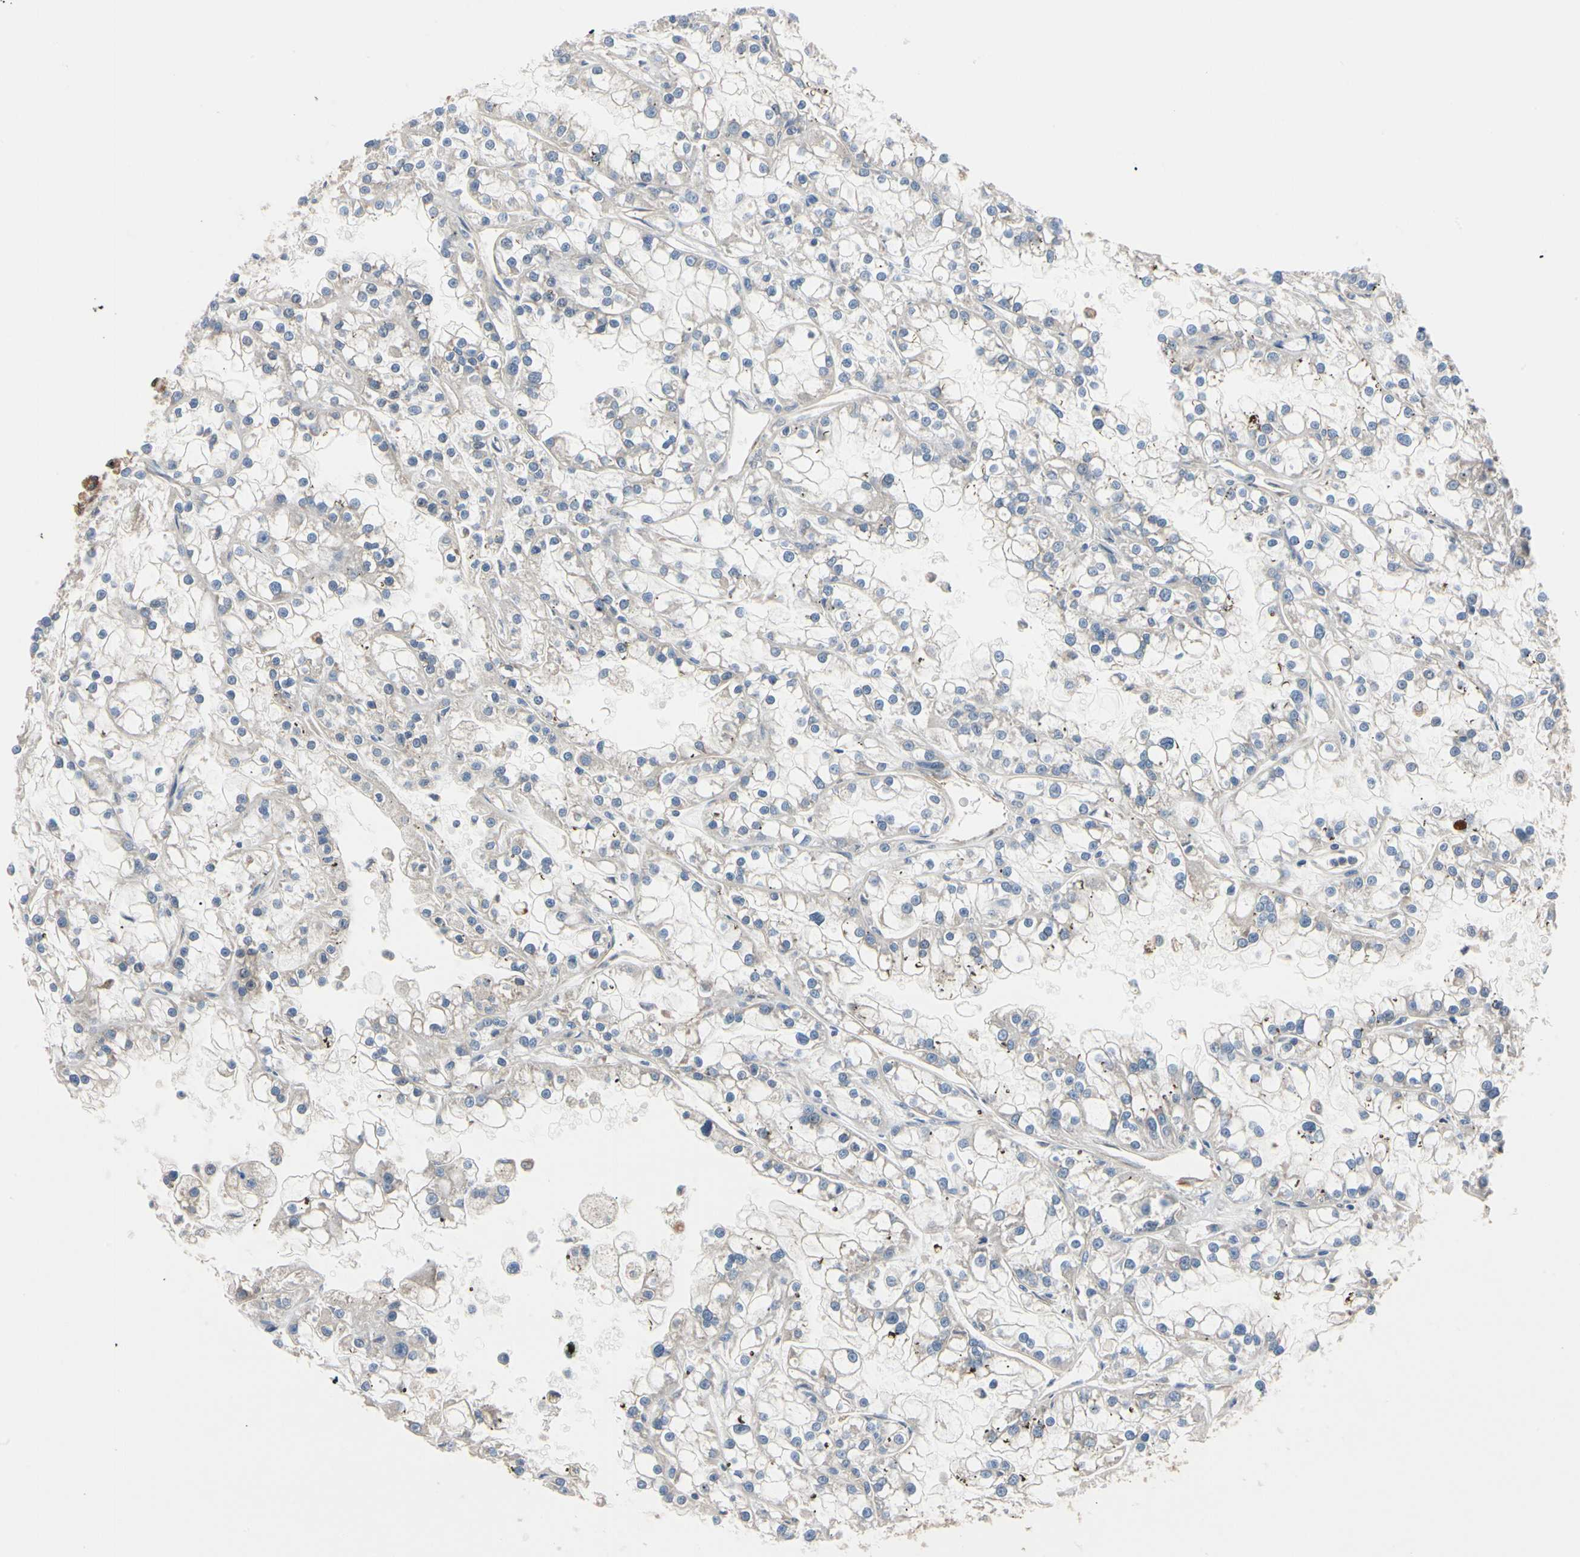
{"staining": {"intensity": "moderate", "quantity": "25%-75%", "location": "cytoplasmic/membranous"}, "tissue": "renal cancer", "cell_type": "Tumor cells", "image_type": "cancer", "snomed": [{"axis": "morphology", "description": "Adenocarcinoma, NOS"}, {"axis": "topography", "description": "Kidney"}], "caption": "Moderate cytoplasmic/membranous staining for a protein is appreciated in about 25%-75% of tumor cells of renal adenocarcinoma using immunohistochemistry.", "gene": "ROCK1", "patient": {"sex": "female", "age": 52}}